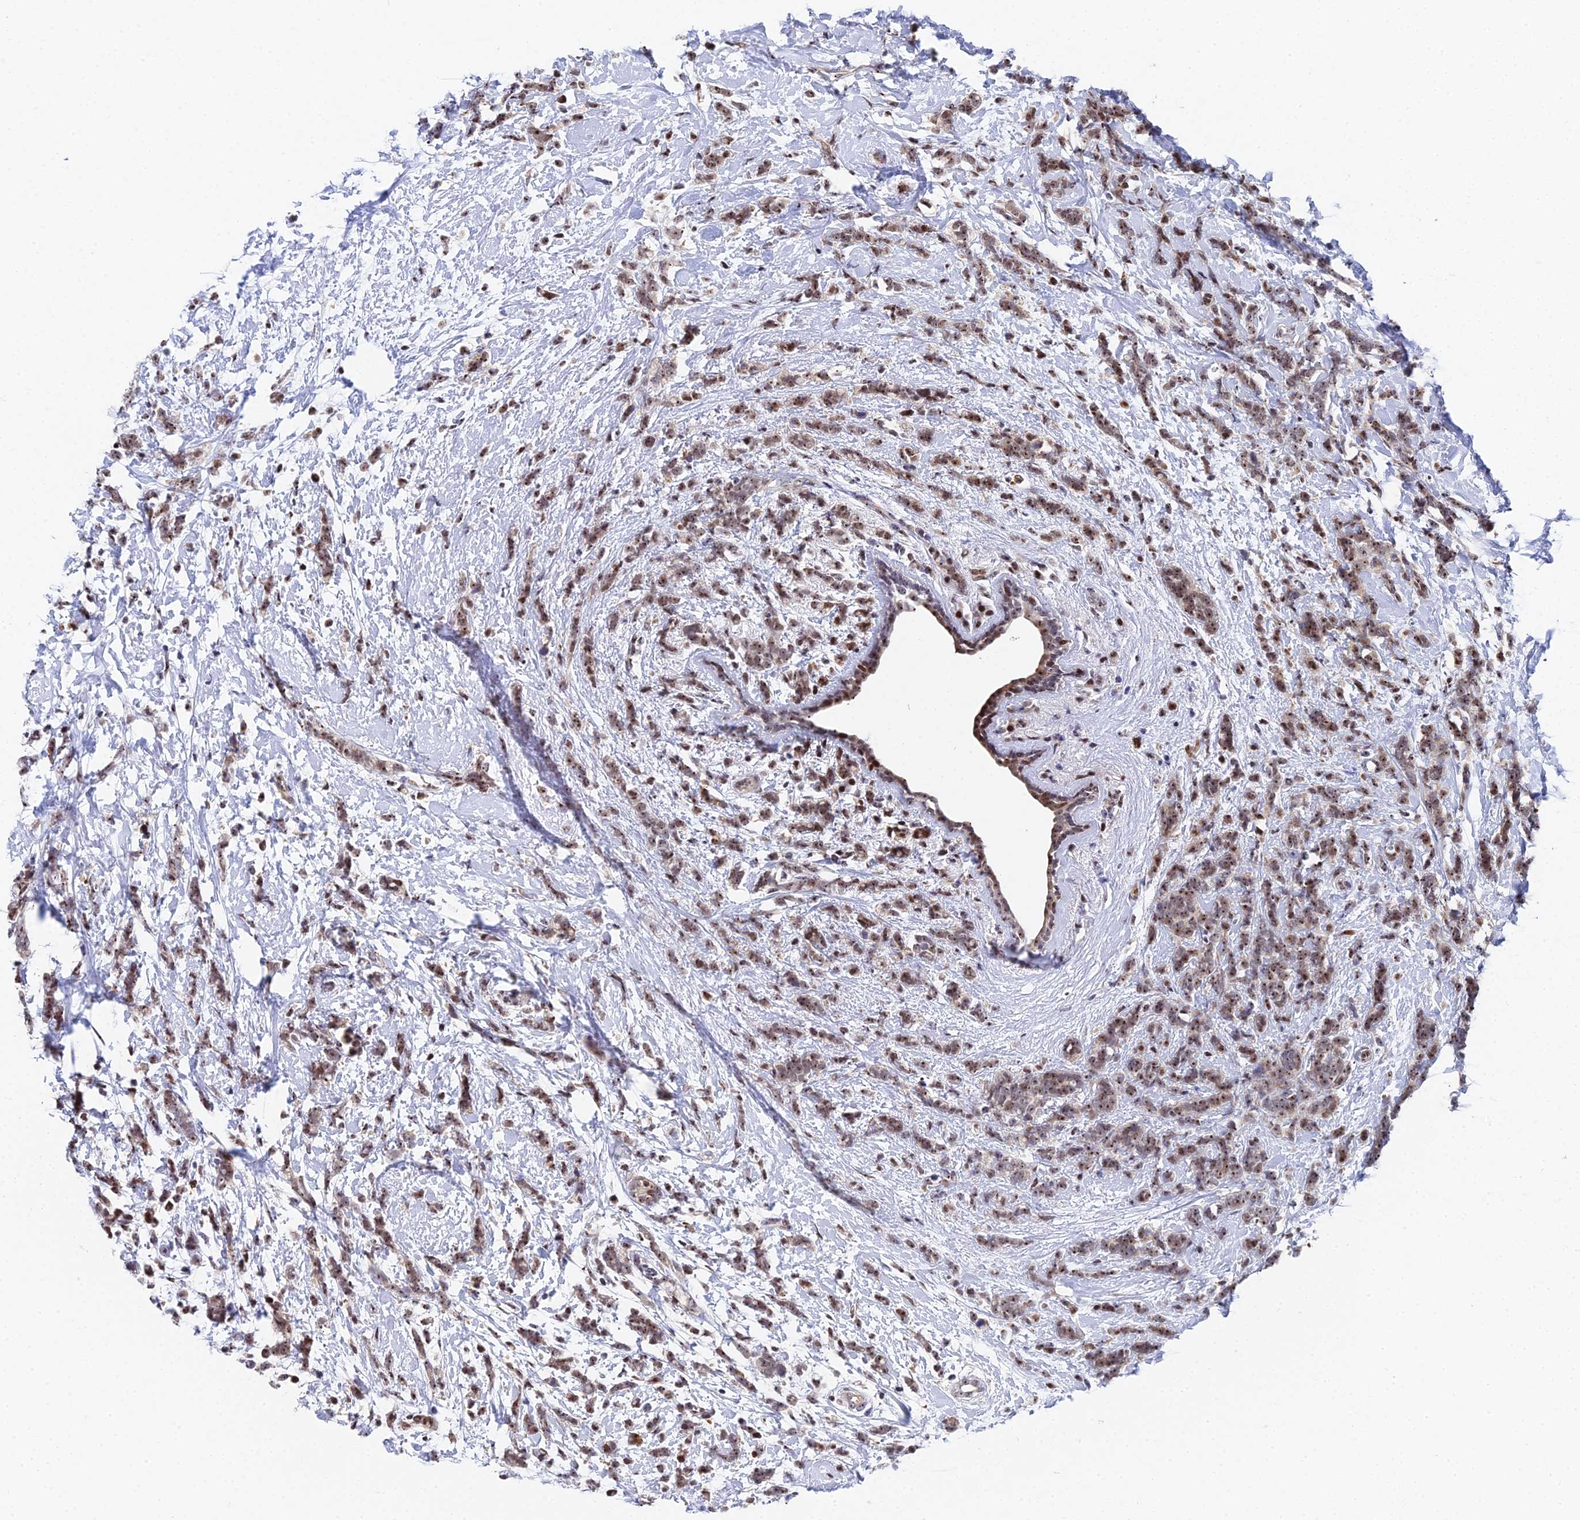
{"staining": {"intensity": "moderate", "quantity": ">75%", "location": "nuclear"}, "tissue": "breast cancer", "cell_type": "Tumor cells", "image_type": "cancer", "snomed": [{"axis": "morphology", "description": "Lobular carcinoma"}, {"axis": "topography", "description": "Breast"}], "caption": "There is medium levels of moderate nuclear positivity in tumor cells of breast cancer, as demonstrated by immunohistochemical staining (brown color).", "gene": "TIFA", "patient": {"sex": "female", "age": 58}}